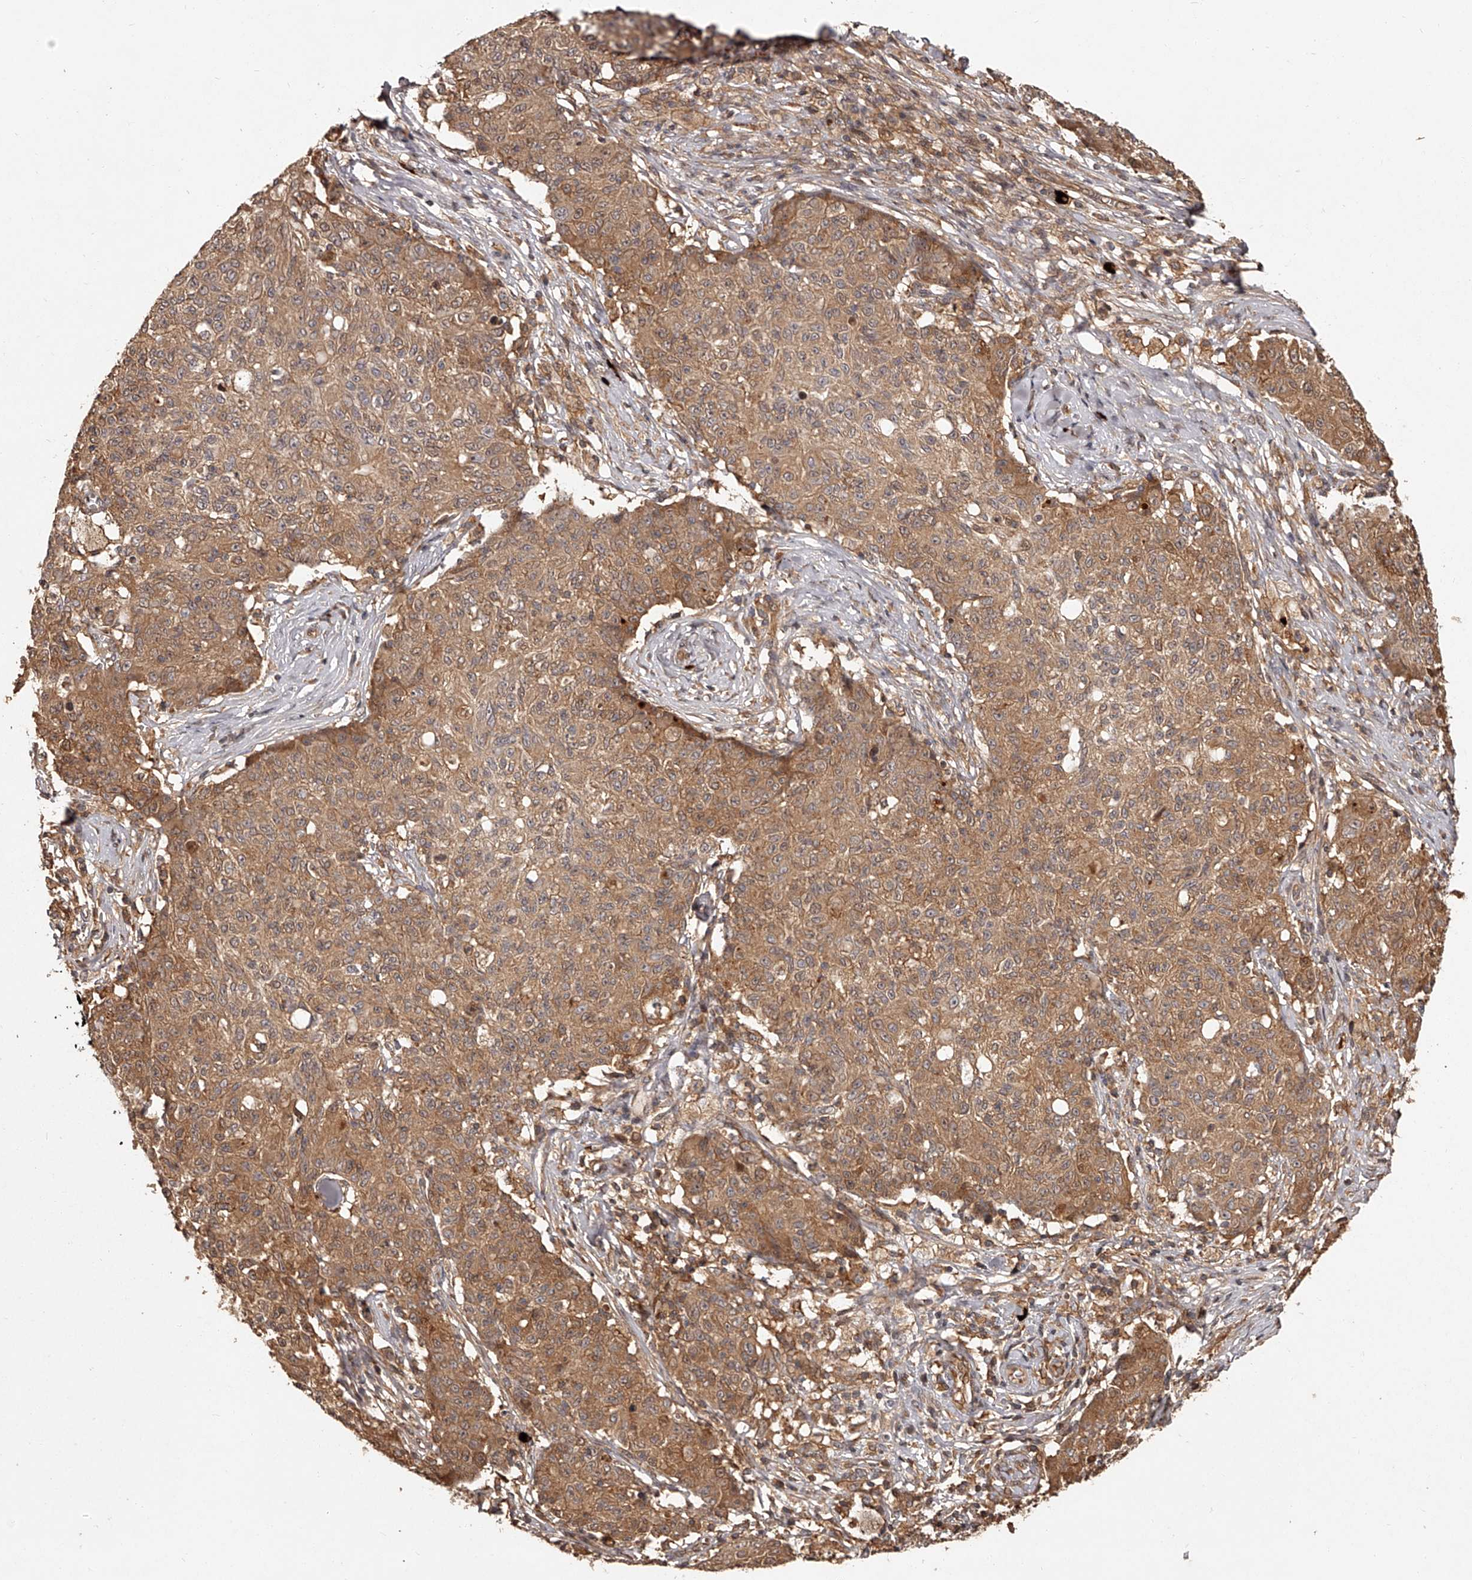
{"staining": {"intensity": "moderate", "quantity": ">75%", "location": "cytoplasmic/membranous"}, "tissue": "ovarian cancer", "cell_type": "Tumor cells", "image_type": "cancer", "snomed": [{"axis": "morphology", "description": "Carcinoma, endometroid"}, {"axis": "topography", "description": "Ovary"}], "caption": "An image of human endometroid carcinoma (ovarian) stained for a protein displays moderate cytoplasmic/membranous brown staining in tumor cells. The protein is stained brown, and the nuclei are stained in blue (DAB (3,3'-diaminobenzidine) IHC with brightfield microscopy, high magnification).", "gene": "CRYZL1", "patient": {"sex": "female", "age": 42}}